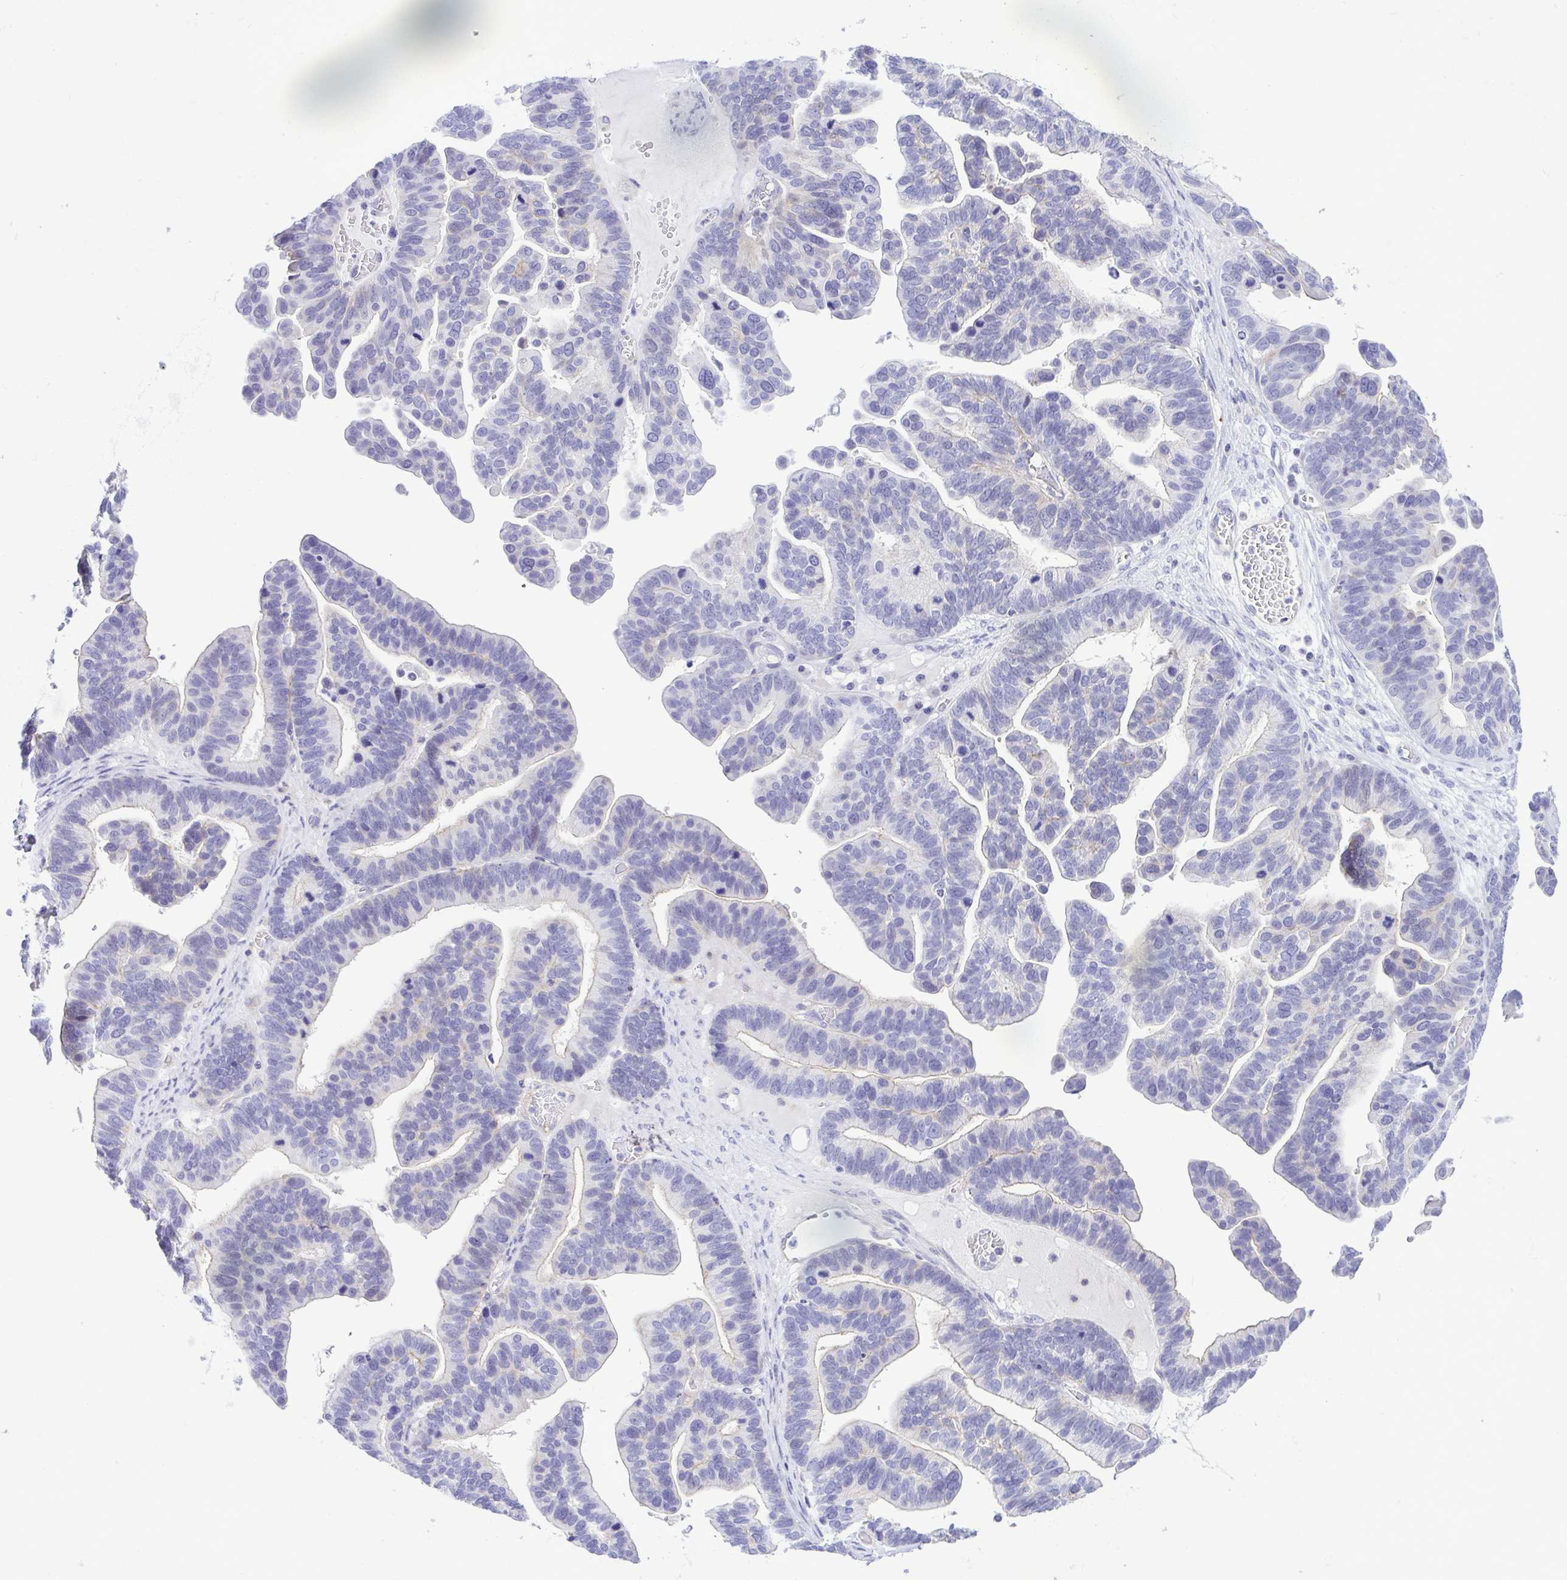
{"staining": {"intensity": "negative", "quantity": "none", "location": "none"}, "tissue": "ovarian cancer", "cell_type": "Tumor cells", "image_type": "cancer", "snomed": [{"axis": "morphology", "description": "Cystadenocarcinoma, serous, NOS"}, {"axis": "topography", "description": "Ovary"}], "caption": "Tumor cells are negative for brown protein staining in serous cystadenocarcinoma (ovarian).", "gene": "GPR182", "patient": {"sex": "female", "age": 56}}